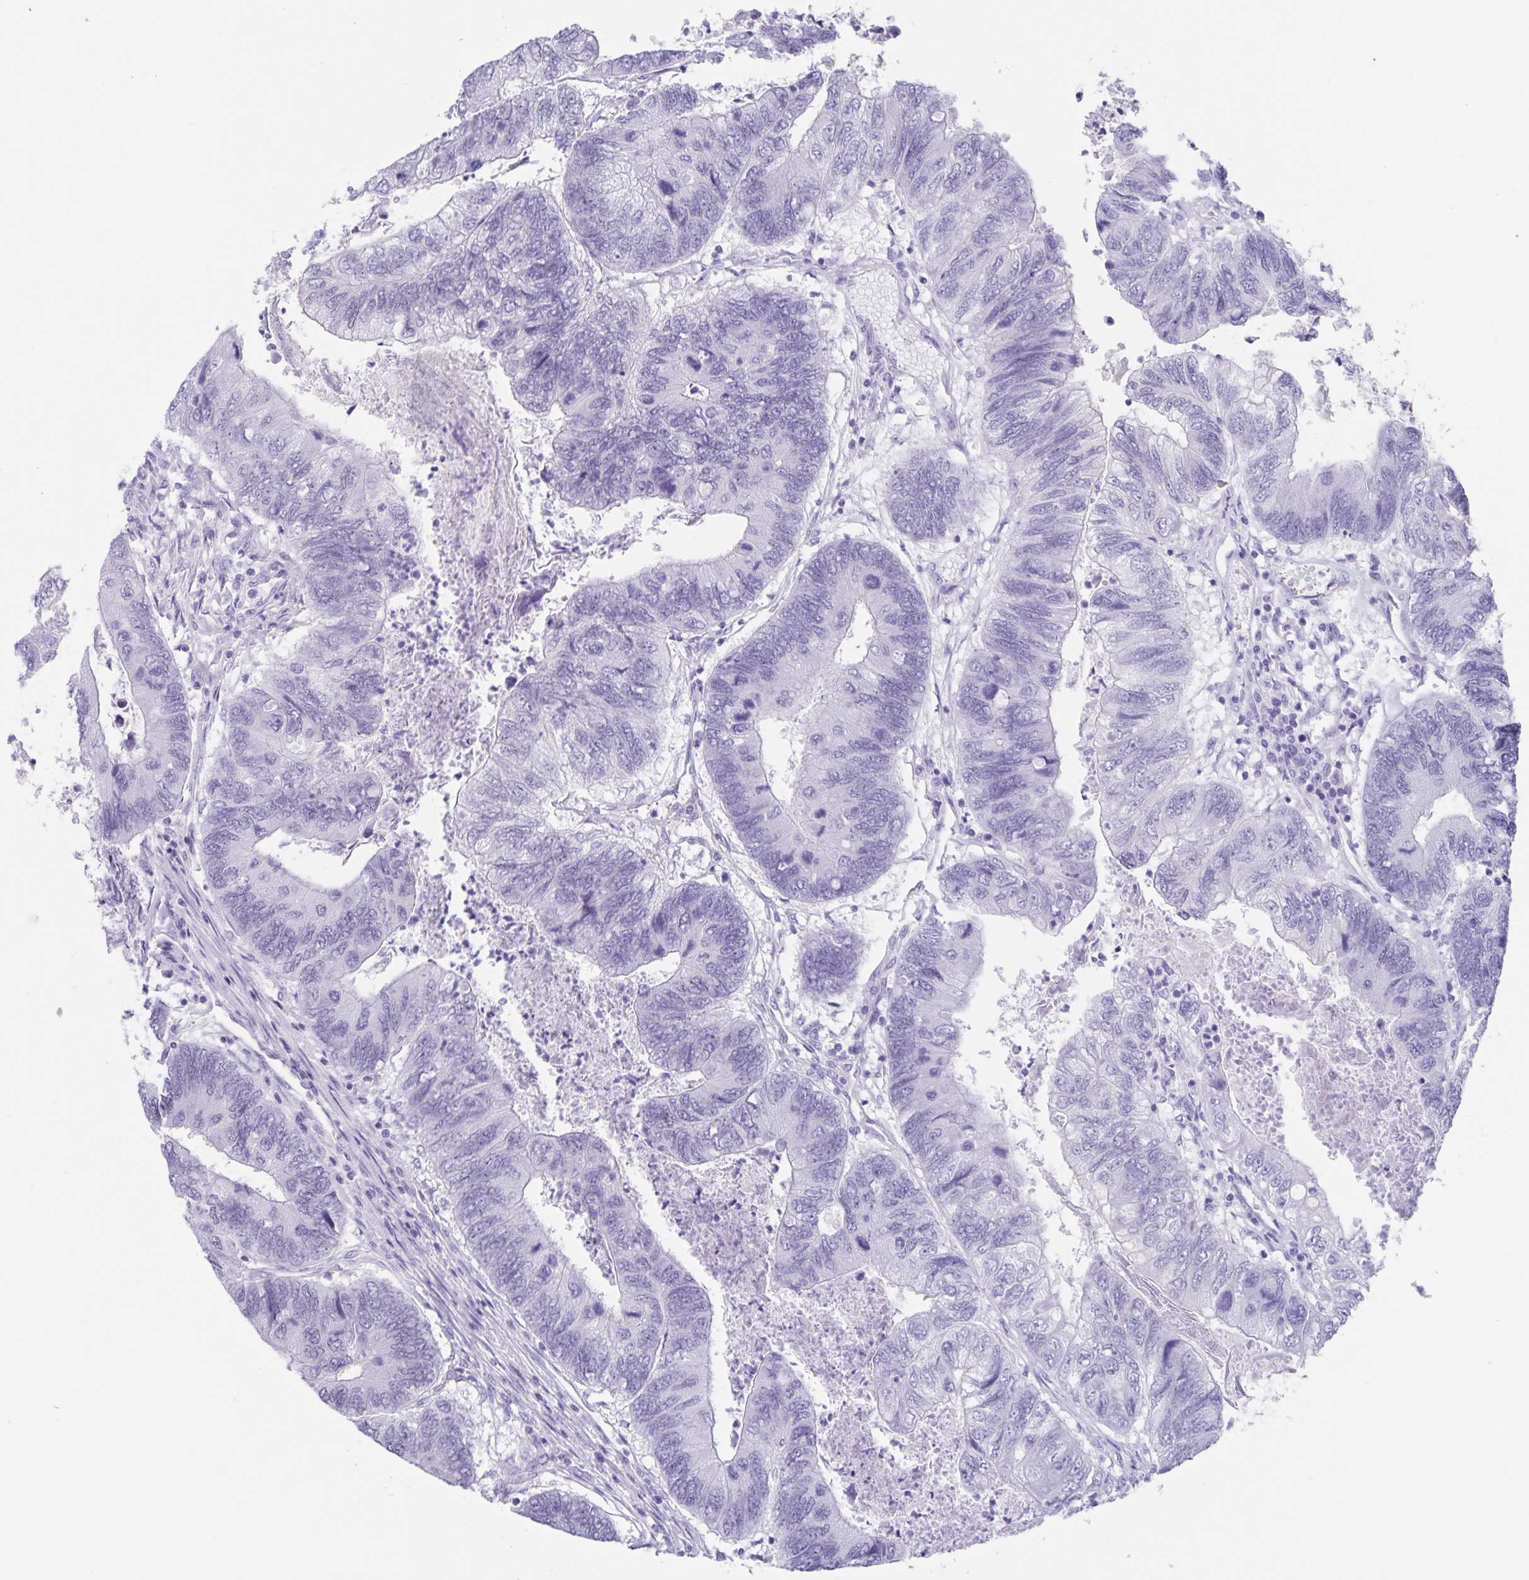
{"staining": {"intensity": "negative", "quantity": "none", "location": "none"}, "tissue": "colorectal cancer", "cell_type": "Tumor cells", "image_type": "cancer", "snomed": [{"axis": "morphology", "description": "Adenocarcinoma, NOS"}, {"axis": "topography", "description": "Colon"}], "caption": "Immunohistochemical staining of colorectal cancer shows no significant positivity in tumor cells.", "gene": "C11orf42", "patient": {"sex": "female", "age": 67}}